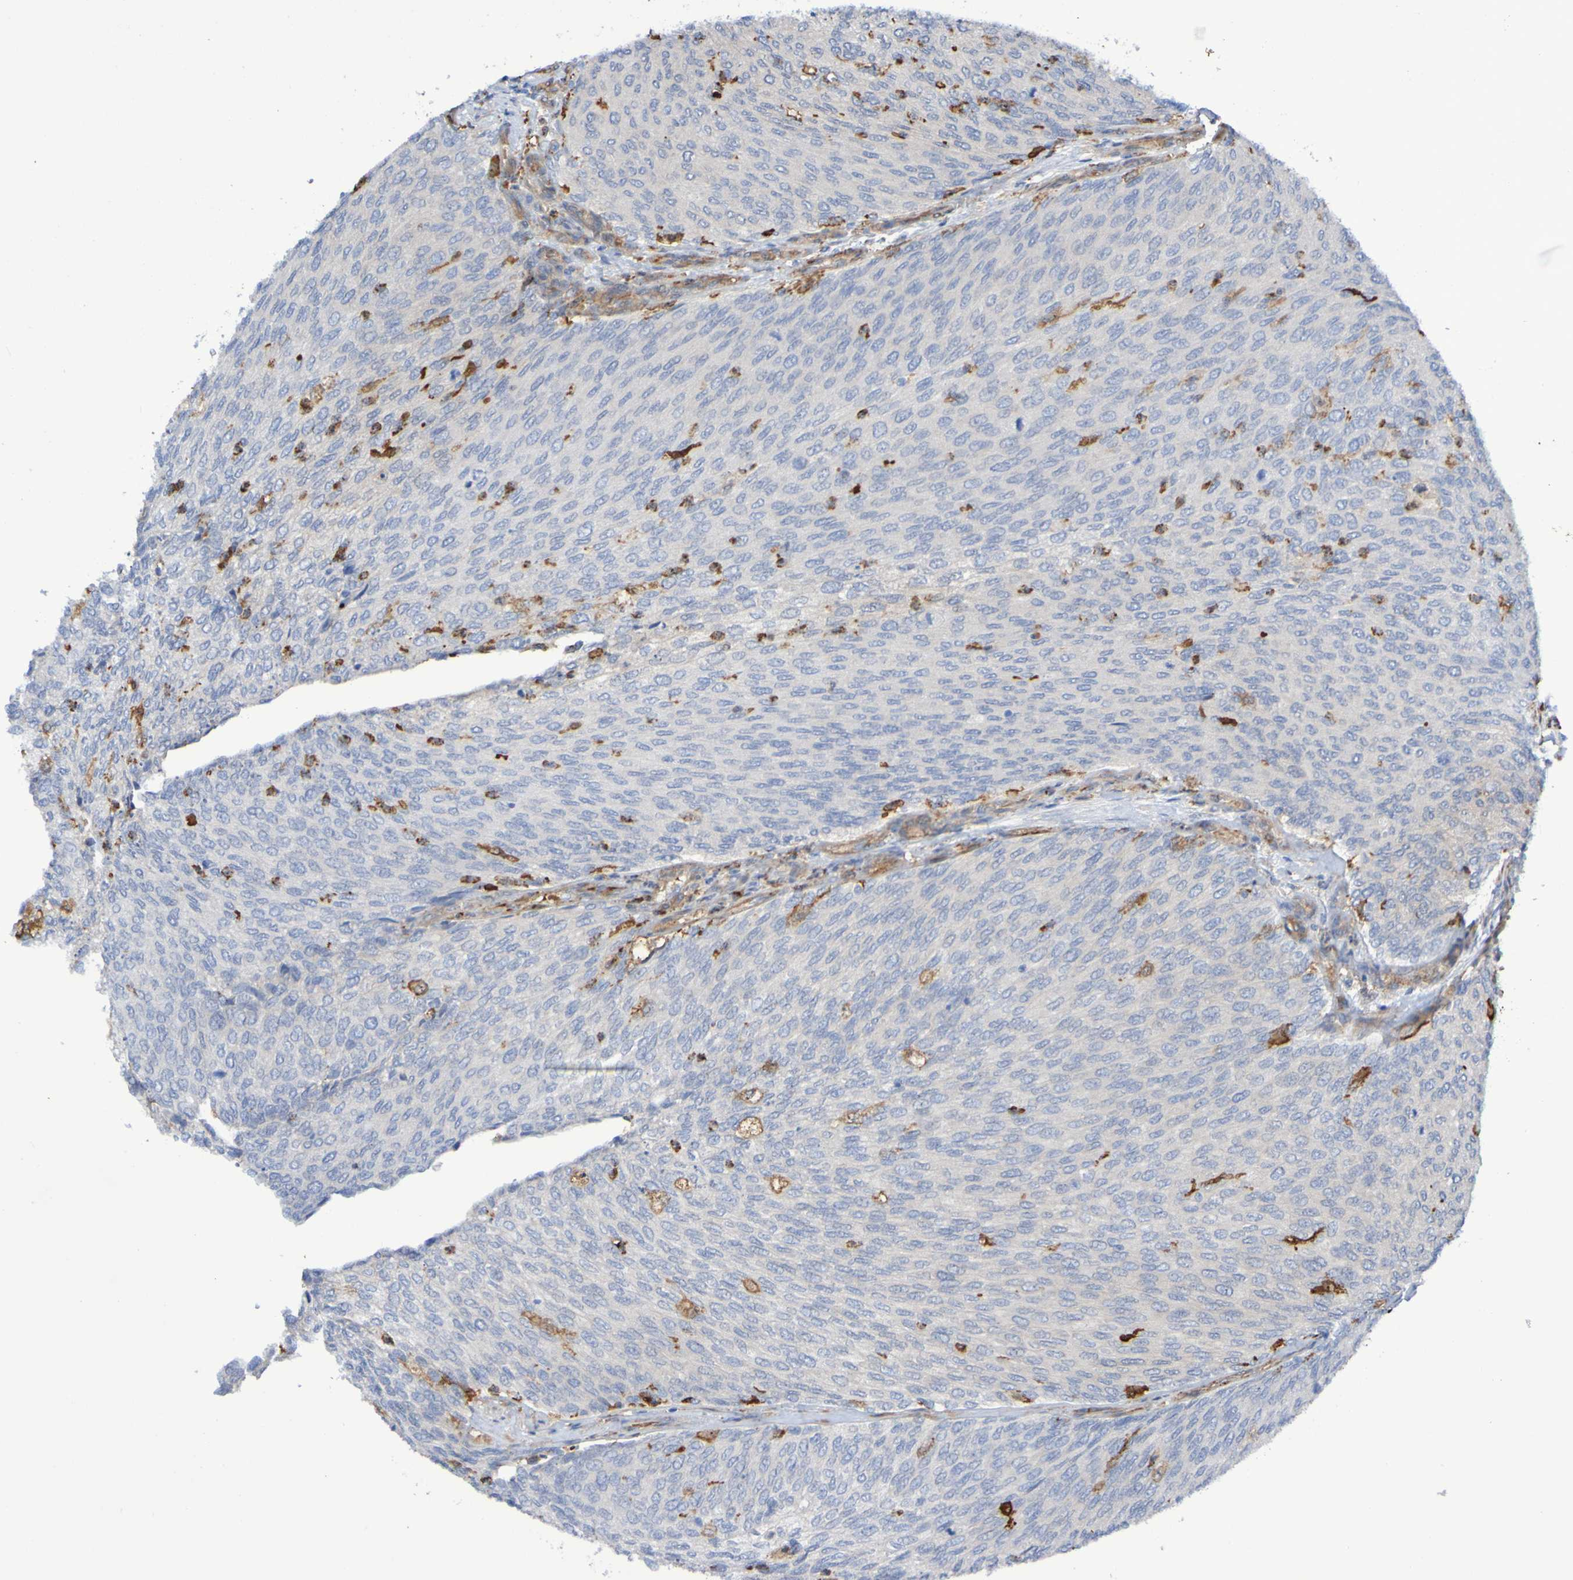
{"staining": {"intensity": "strong", "quantity": "<25%", "location": "cytoplasmic/membranous"}, "tissue": "urothelial cancer", "cell_type": "Tumor cells", "image_type": "cancer", "snomed": [{"axis": "morphology", "description": "Urothelial carcinoma, Low grade"}, {"axis": "topography", "description": "Urinary bladder"}], "caption": "Immunohistochemistry micrograph of urothelial cancer stained for a protein (brown), which shows medium levels of strong cytoplasmic/membranous positivity in about <25% of tumor cells.", "gene": "SCRG1", "patient": {"sex": "female", "age": 79}}